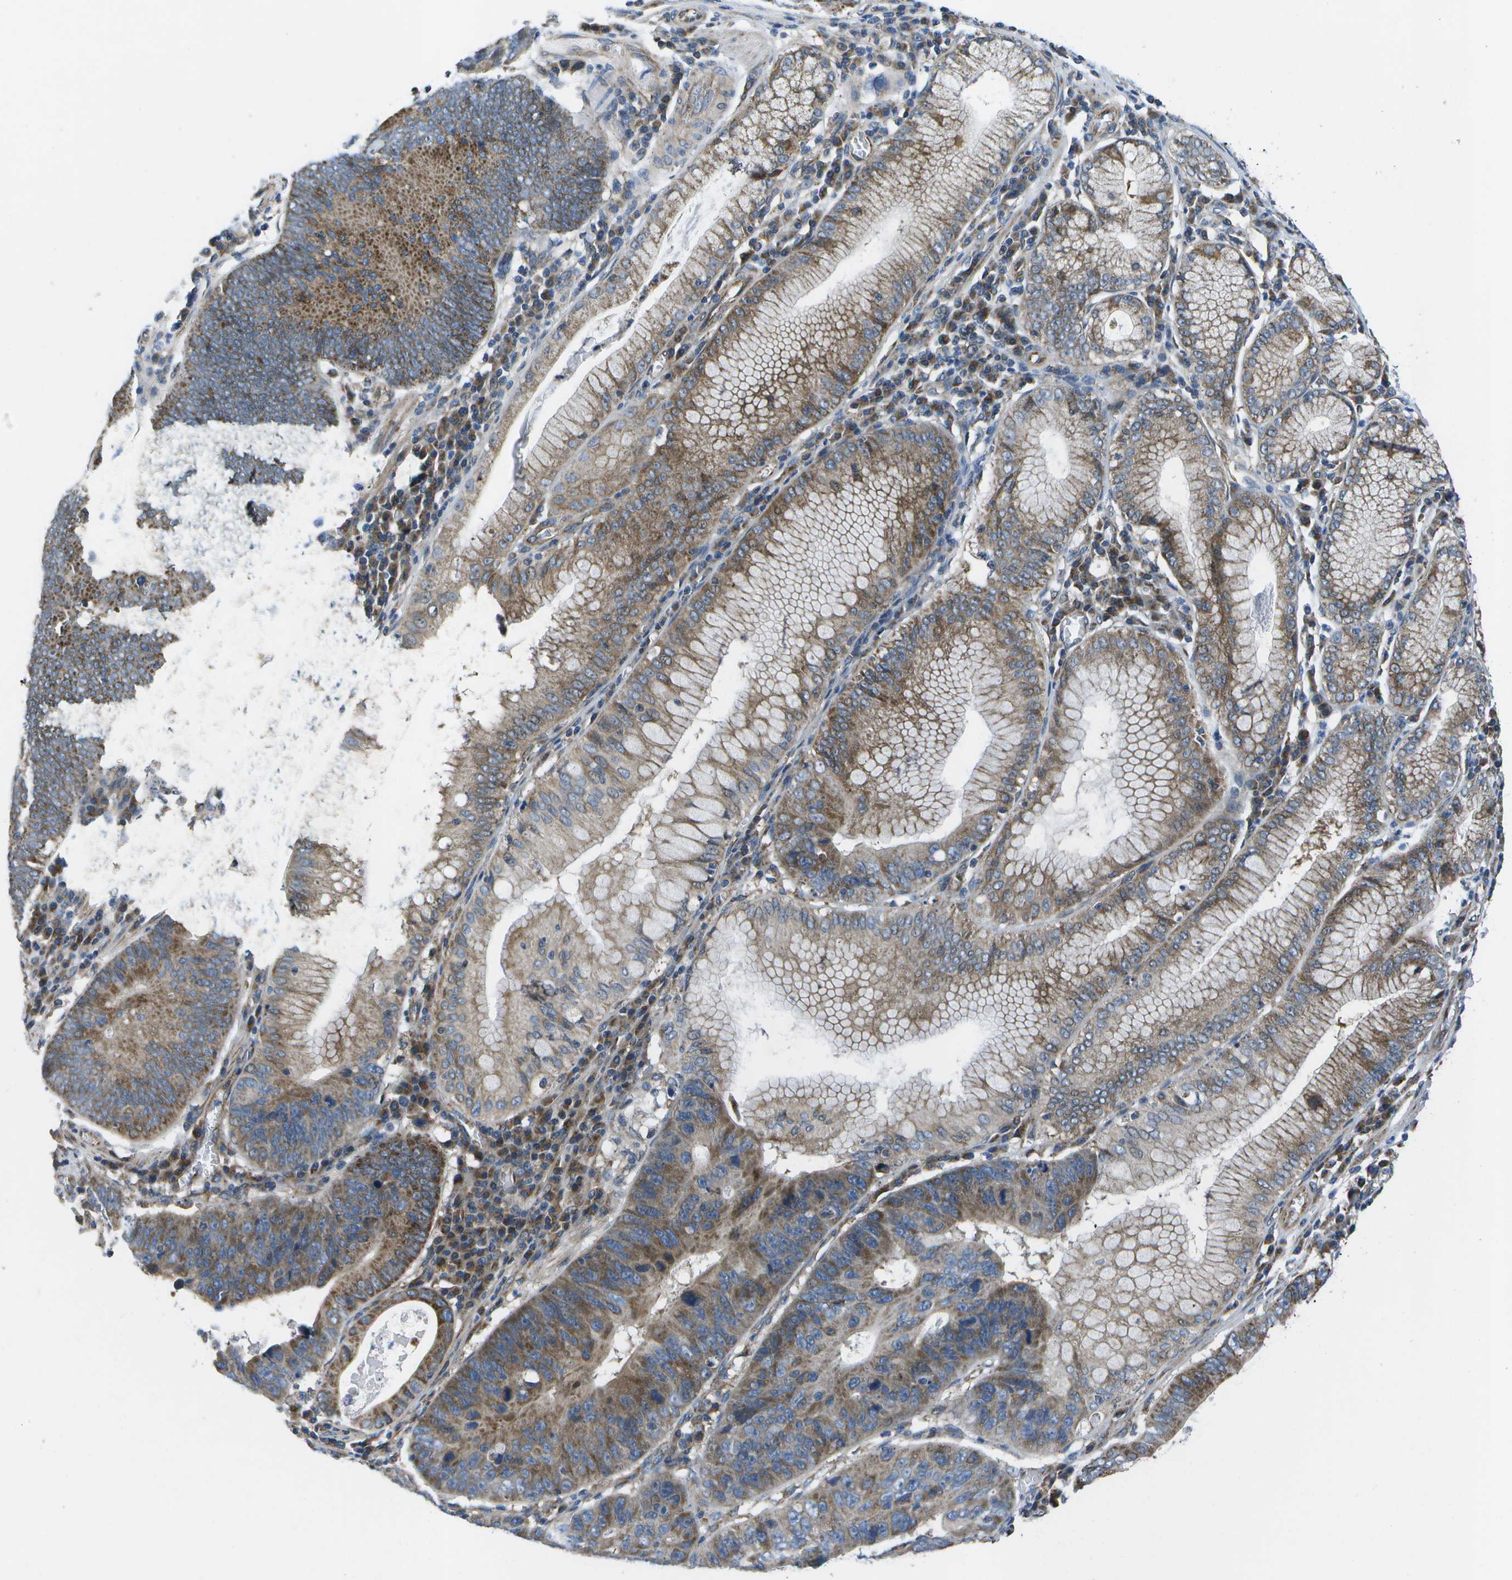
{"staining": {"intensity": "moderate", "quantity": ">75%", "location": "cytoplasmic/membranous"}, "tissue": "stomach cancer", "cell_type": "Tumor cells", "image_type": "cancer", "snomed": [{"axis": "morphology", "description": "Adenocarcinoma, NOS"}, {"axis": "topography", "description": "Stomach"}], "caption": "Tumor cells exhibit medium levels of moderate cytoplasmic/membranous positivity in about >75% of cells in stomach adenocarcinoma.", "gene": "MVK", "patient": {"sex": "male", "age": 59}}